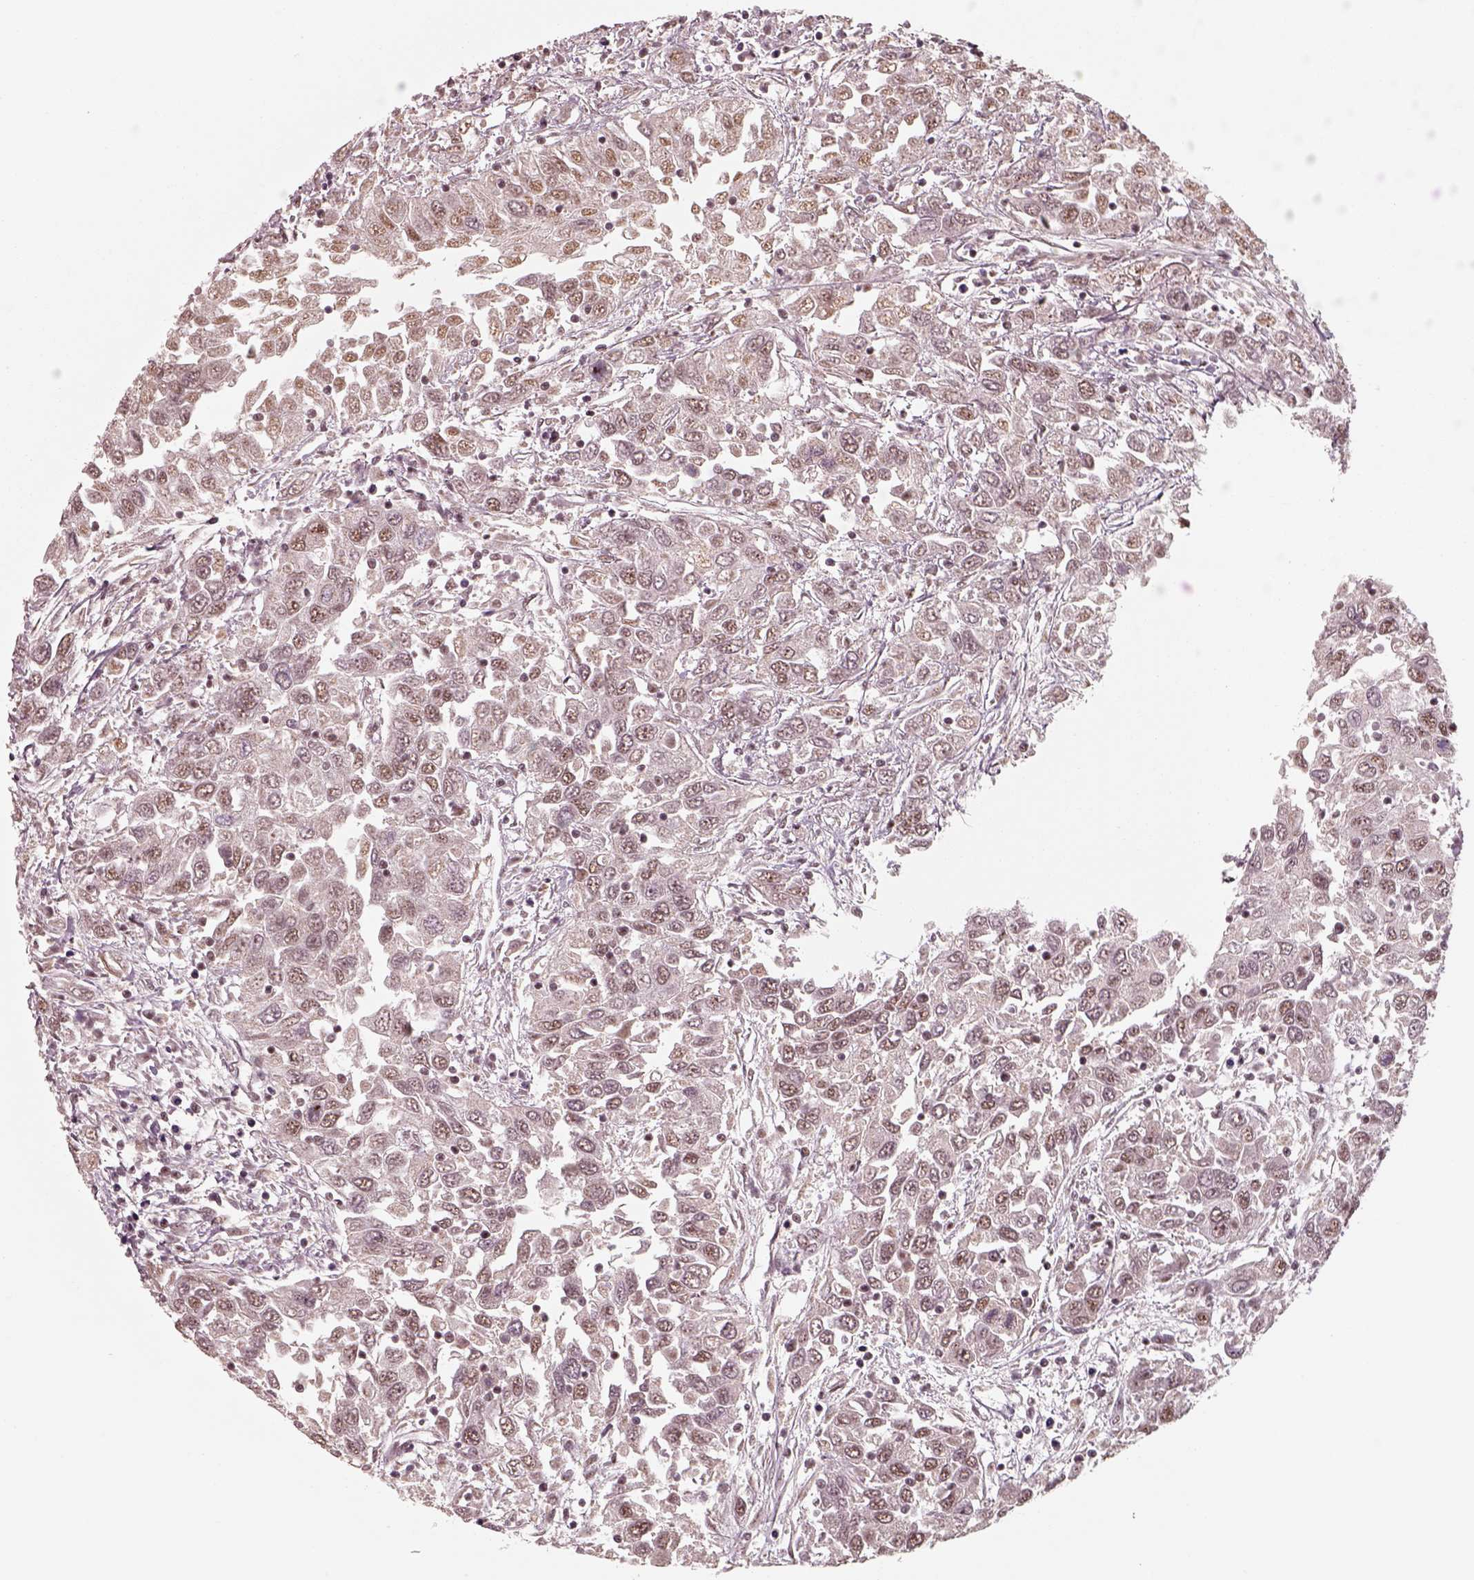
{"staining": {"intensity": "weak", "quantity": ">75%", "location": "nuclear"}, "tissue": "urothelial cancer", "cell_type": "Tumor cells", "image_type": "cancer", "snomed": [{"axis": "morphology", "description": "Urothelial carcinoma, High grade"}, {"axis": "topography", "description": "Urinary bladder"}], "caption": "IHC image of neoplastic tissue: human high-grade urothelial carcinoma stained using immunohistochemistry reveals low levels of weak protein expression localized specifically in the nuclear of tumor cells, appearing as a nuclear brown color.", "gene": "ATXN7L3", "patient": {"sex": "male", "age": 76}}